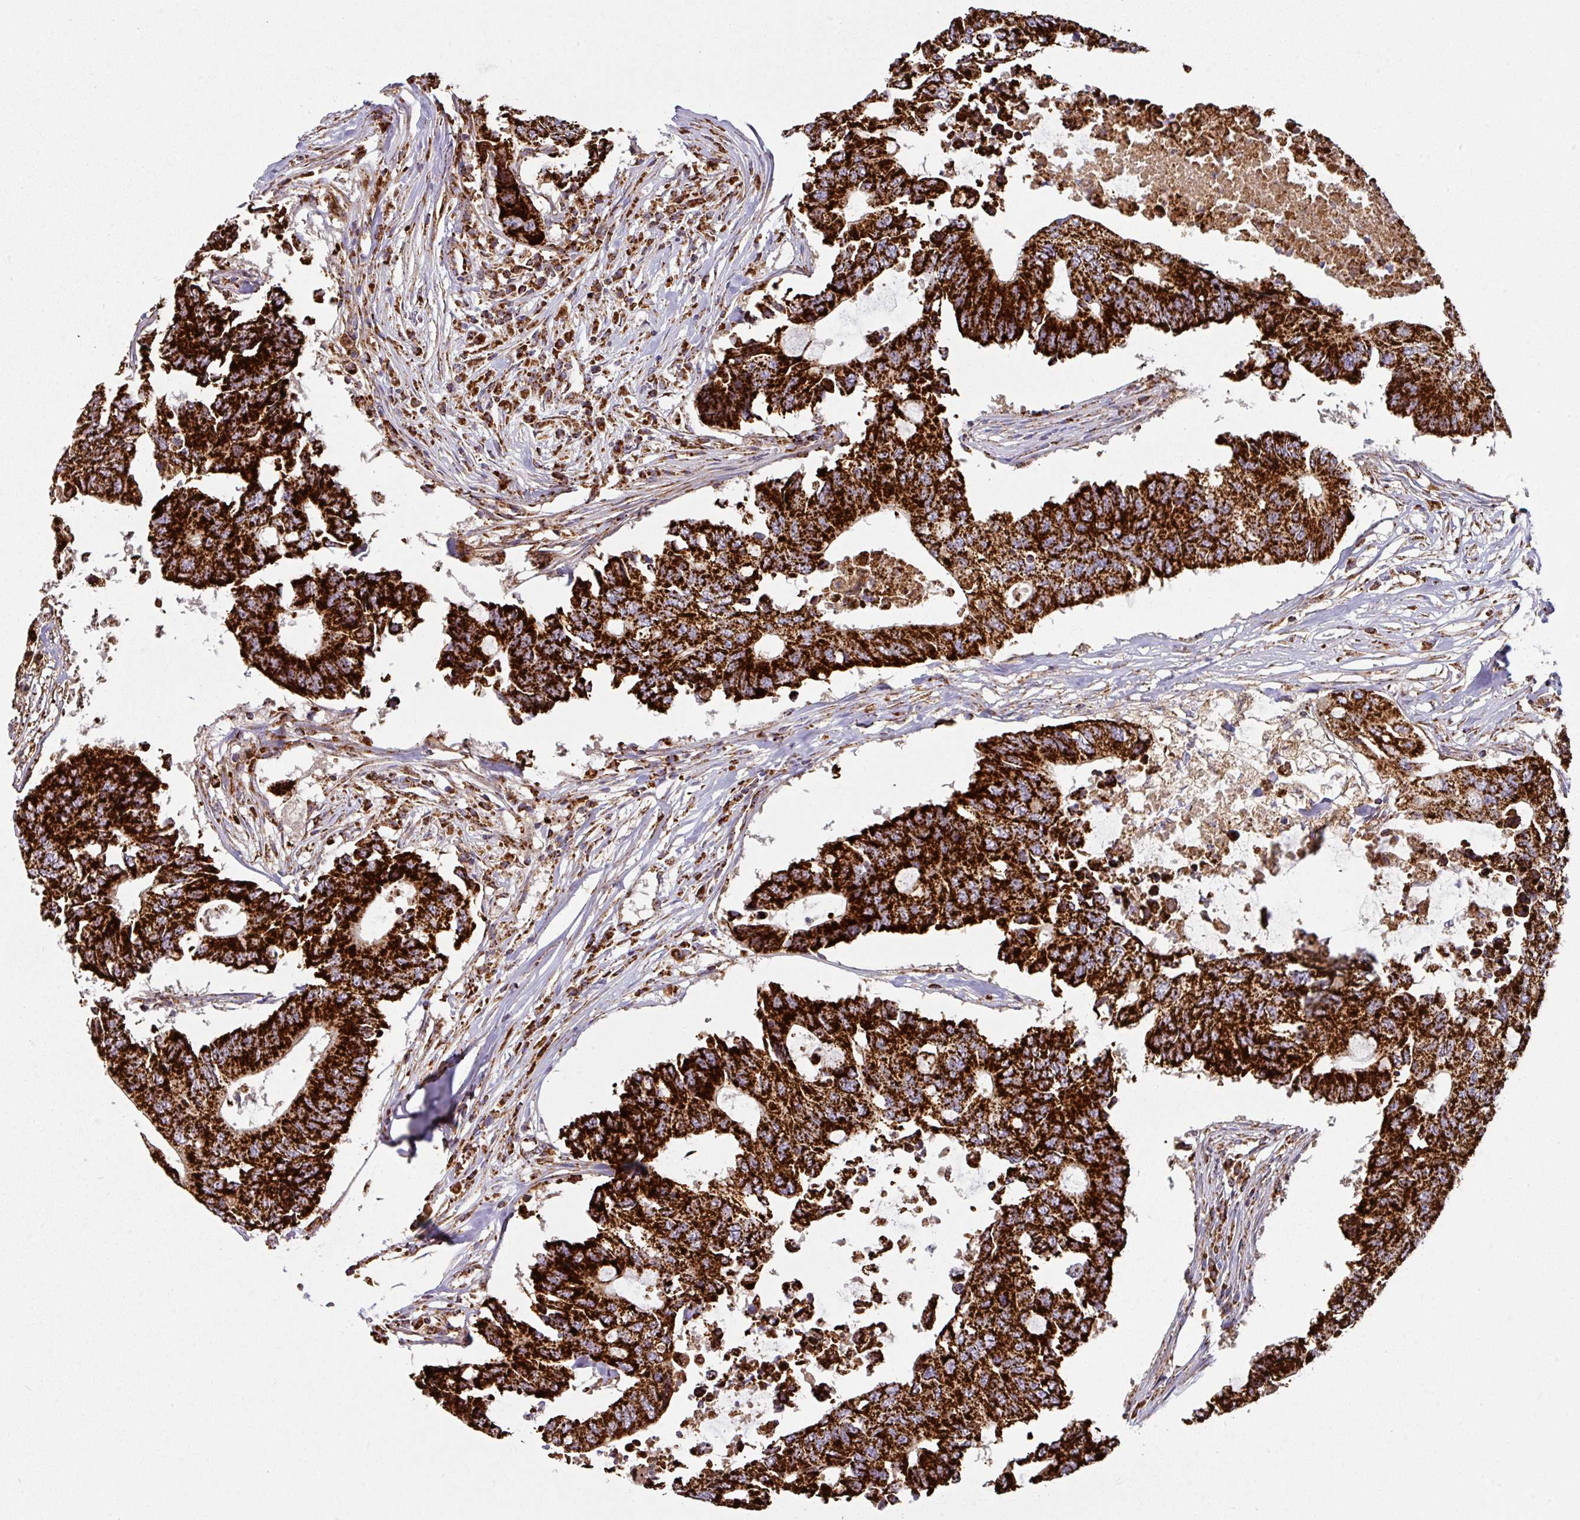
{"staining": {"intensity": "strong", "quantity": ">75%", "location": "cytoplasmic/membranous"}, "tissue": "colorectal cancer", "cell_type": "Tumor cells", "image_type": "cancer", "snomed": [{"axis": "morphology", "description": "Adenocarcinoma, NOS"}, {"axis": "topography", "description": "Colon"}], "caption": "Human adenocarcinoma (colorectal) stained with a brown dye reveals strong cytoplasmic/membranous positive positivity in about >75% of tumor cells.", "gene": "TRAP1", "patient": {"sex": "male", "age": 71}}